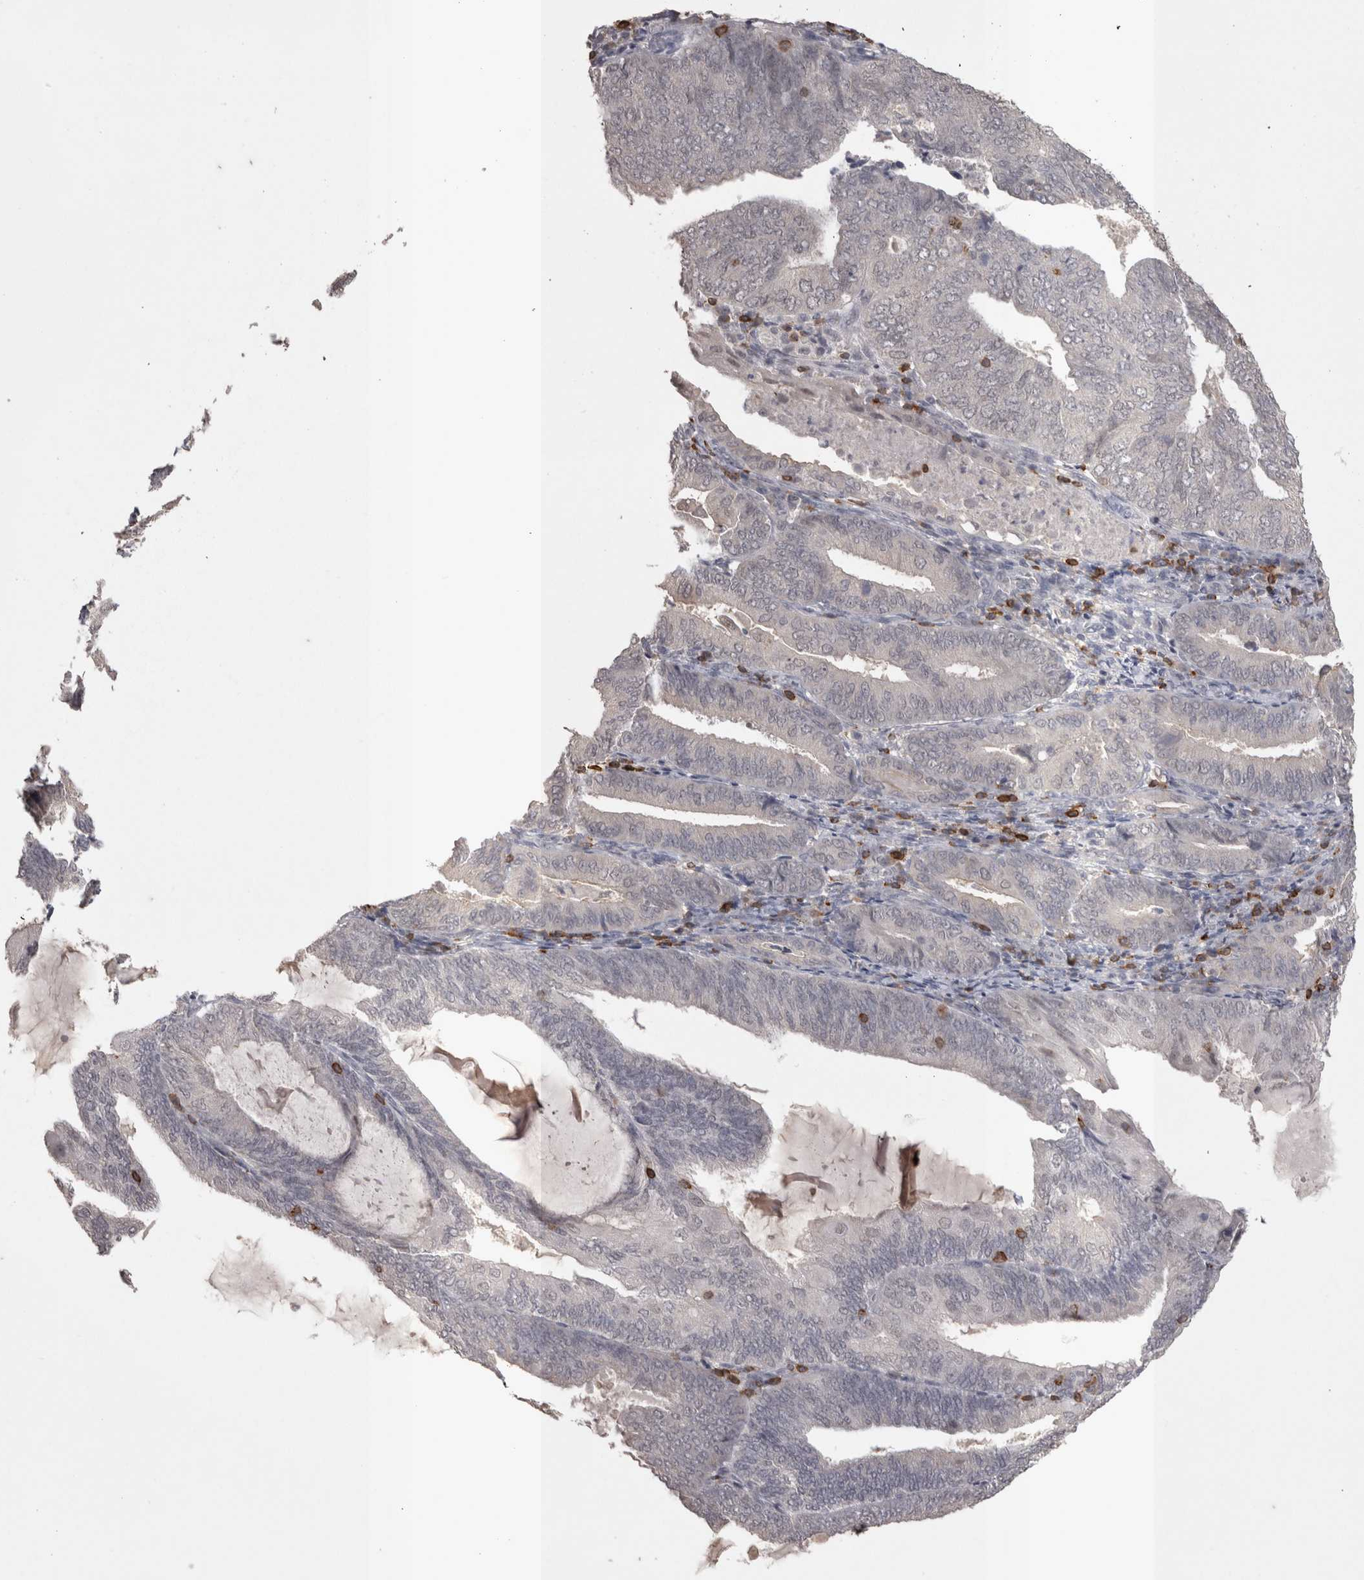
{"staining": {"intensity": "negative", "quantity": "none", "location": "none"}, "tissue": "endometrial cancer", "cell_type": "Tumor cells", "image_type": "cancer", "snomed": [{"axis": "morphology", "description": "Adenocarcinoma, NOS"}, {"axis": "topography", "description": "Endometrium"}], "caption": "Micrograph shows no significant protein positivity in tumor cells of adenocarcinoma (endometrial).", "gene": "SKAP1", "patient": {"sex": "female", "age": 81}}